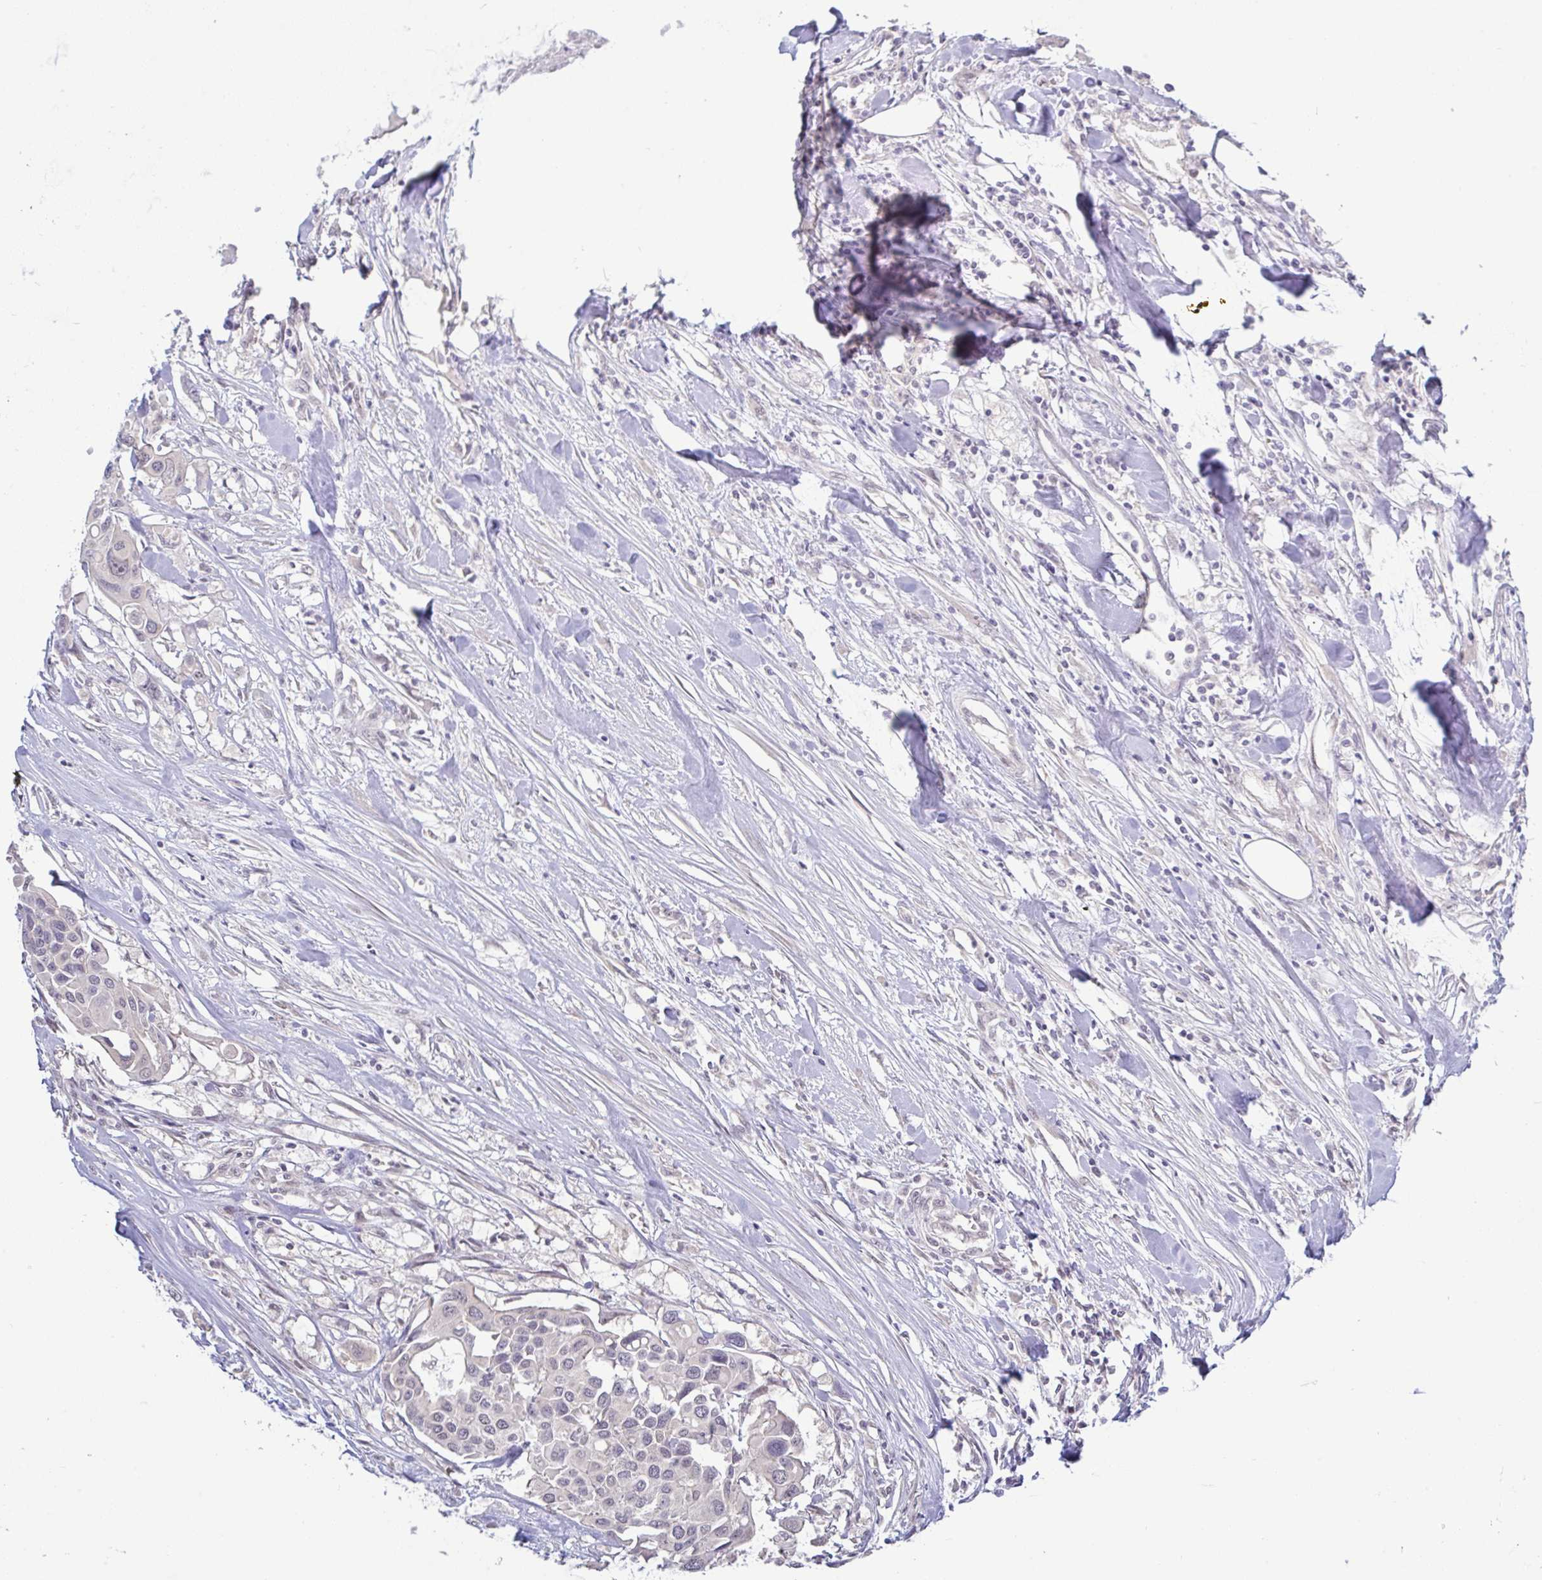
{"staining": {"intensity": "negative", "quantity": "none", "location": "none"}, "tissue": "colorectal cancer", "cell_type": "Tumor cells", "image_type": "cancer", "snomed": [{"axis": "morphology", "description": "Adenocarcinoma, NOS"}, {"axis": "topography", "description": "Colon"}], "caption": "The photomicrograph exhibits no staining of tumor cells in colorectal cancer (adenocarcinoma).", "gene": "HYPK", "patient": {"sex": "male", "age": 77}}